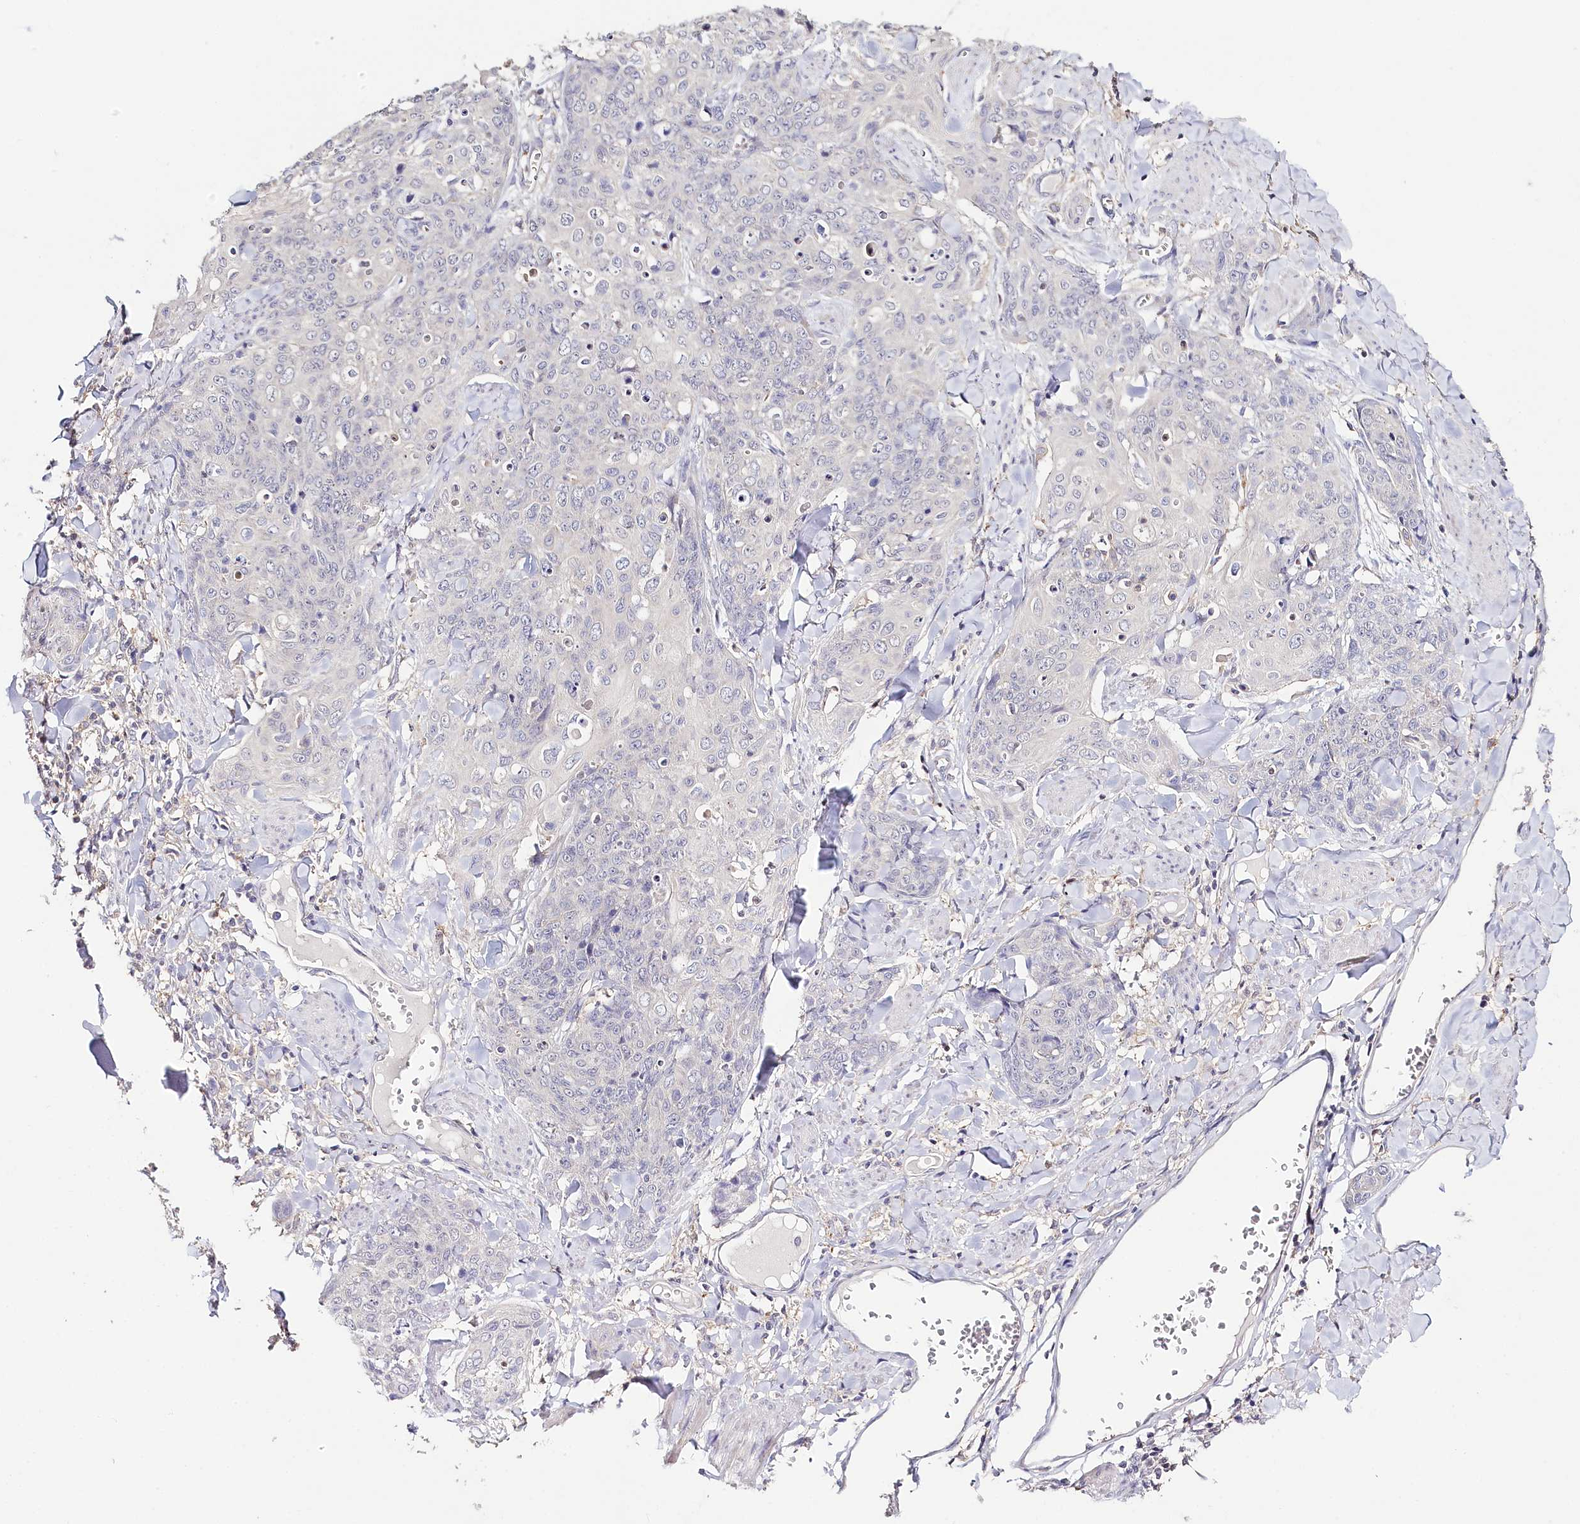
{"staining": {"intensity": "negative", "quantity": "none", "location": "none"}, "tissue": "skin cancer", "cell_type": "Tumor cells", "image_type": "cancer", "snomed": [{"axis": "morphology", "description": "Squamous cell carcinoma, NOS"}, {"axis": "topography", "description": "Skin"}, {"axis": "topography", "description": "Vulva"}], "caption": "High magnification brightfield microscopy of skin cancer (squamous cell carcinoma) stained with DAB (brown) and counterstained with hematoxylin (blue): tumor cells show no significant expression.", "gene": "DAPK1", "patient": {"sex": "female", "age": 85}}